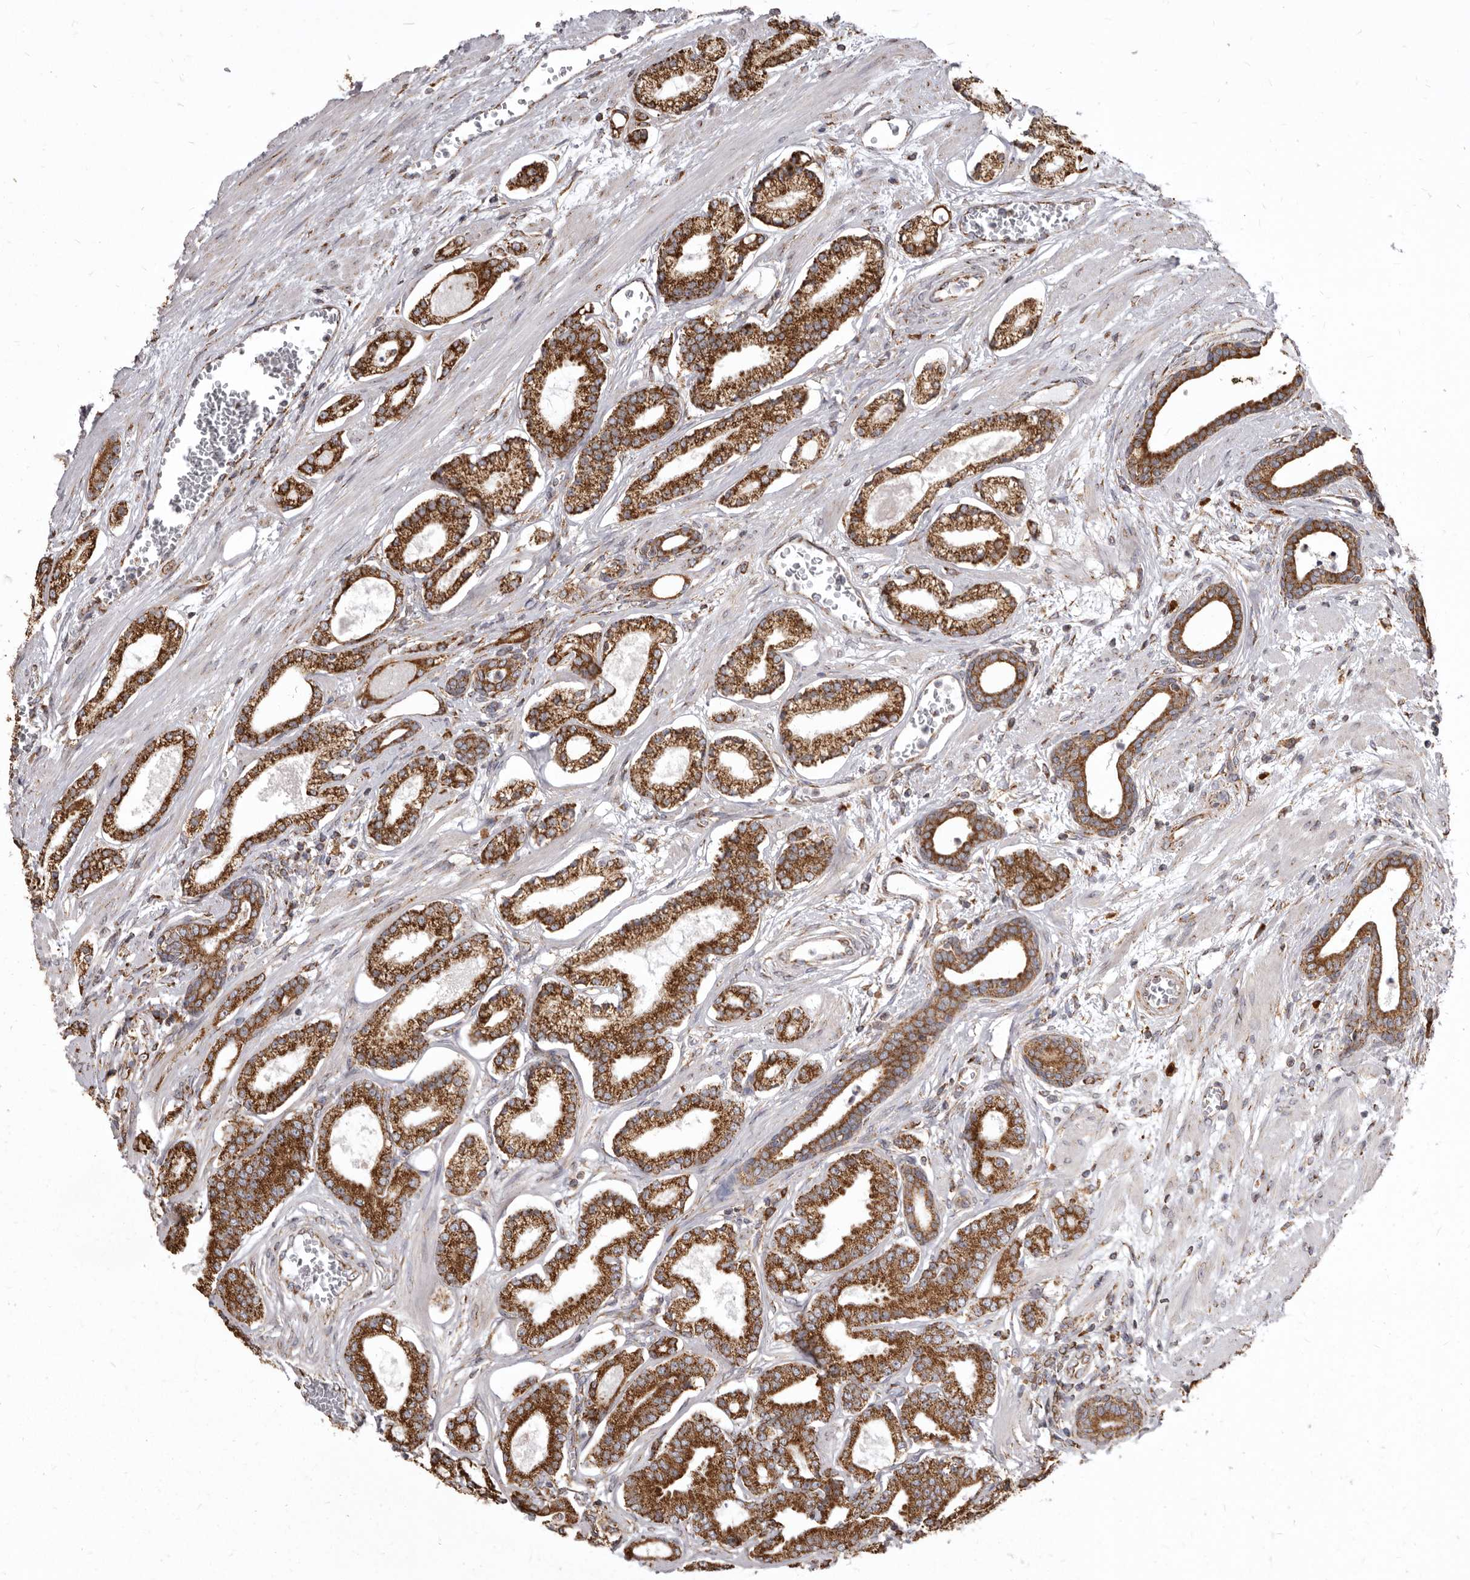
{"staining": {"intensity": "strong", "quantity": ">75%", "location": "cytoplasmic/membranous"}, "tissue": "prostate cancer", "cell_type": "Tumor cells", "image_type": "cancer", "snomed": [{"axis": "morphology", "description": "Adenocarcinoma, Low grade"}, {"axis": "topography", "description": "Prostate"}], "caption": "Immunohistochemistry (DAB (3,3'-diaminobenzidine)) staining of human prostate low-grade adenocarcinoma displays strong cytoplasmic/membranous protein positivity in about >75% of tumor cells.", "gene": "CDK5RAP3", "patient": {"sex": "male", "age": 60}}